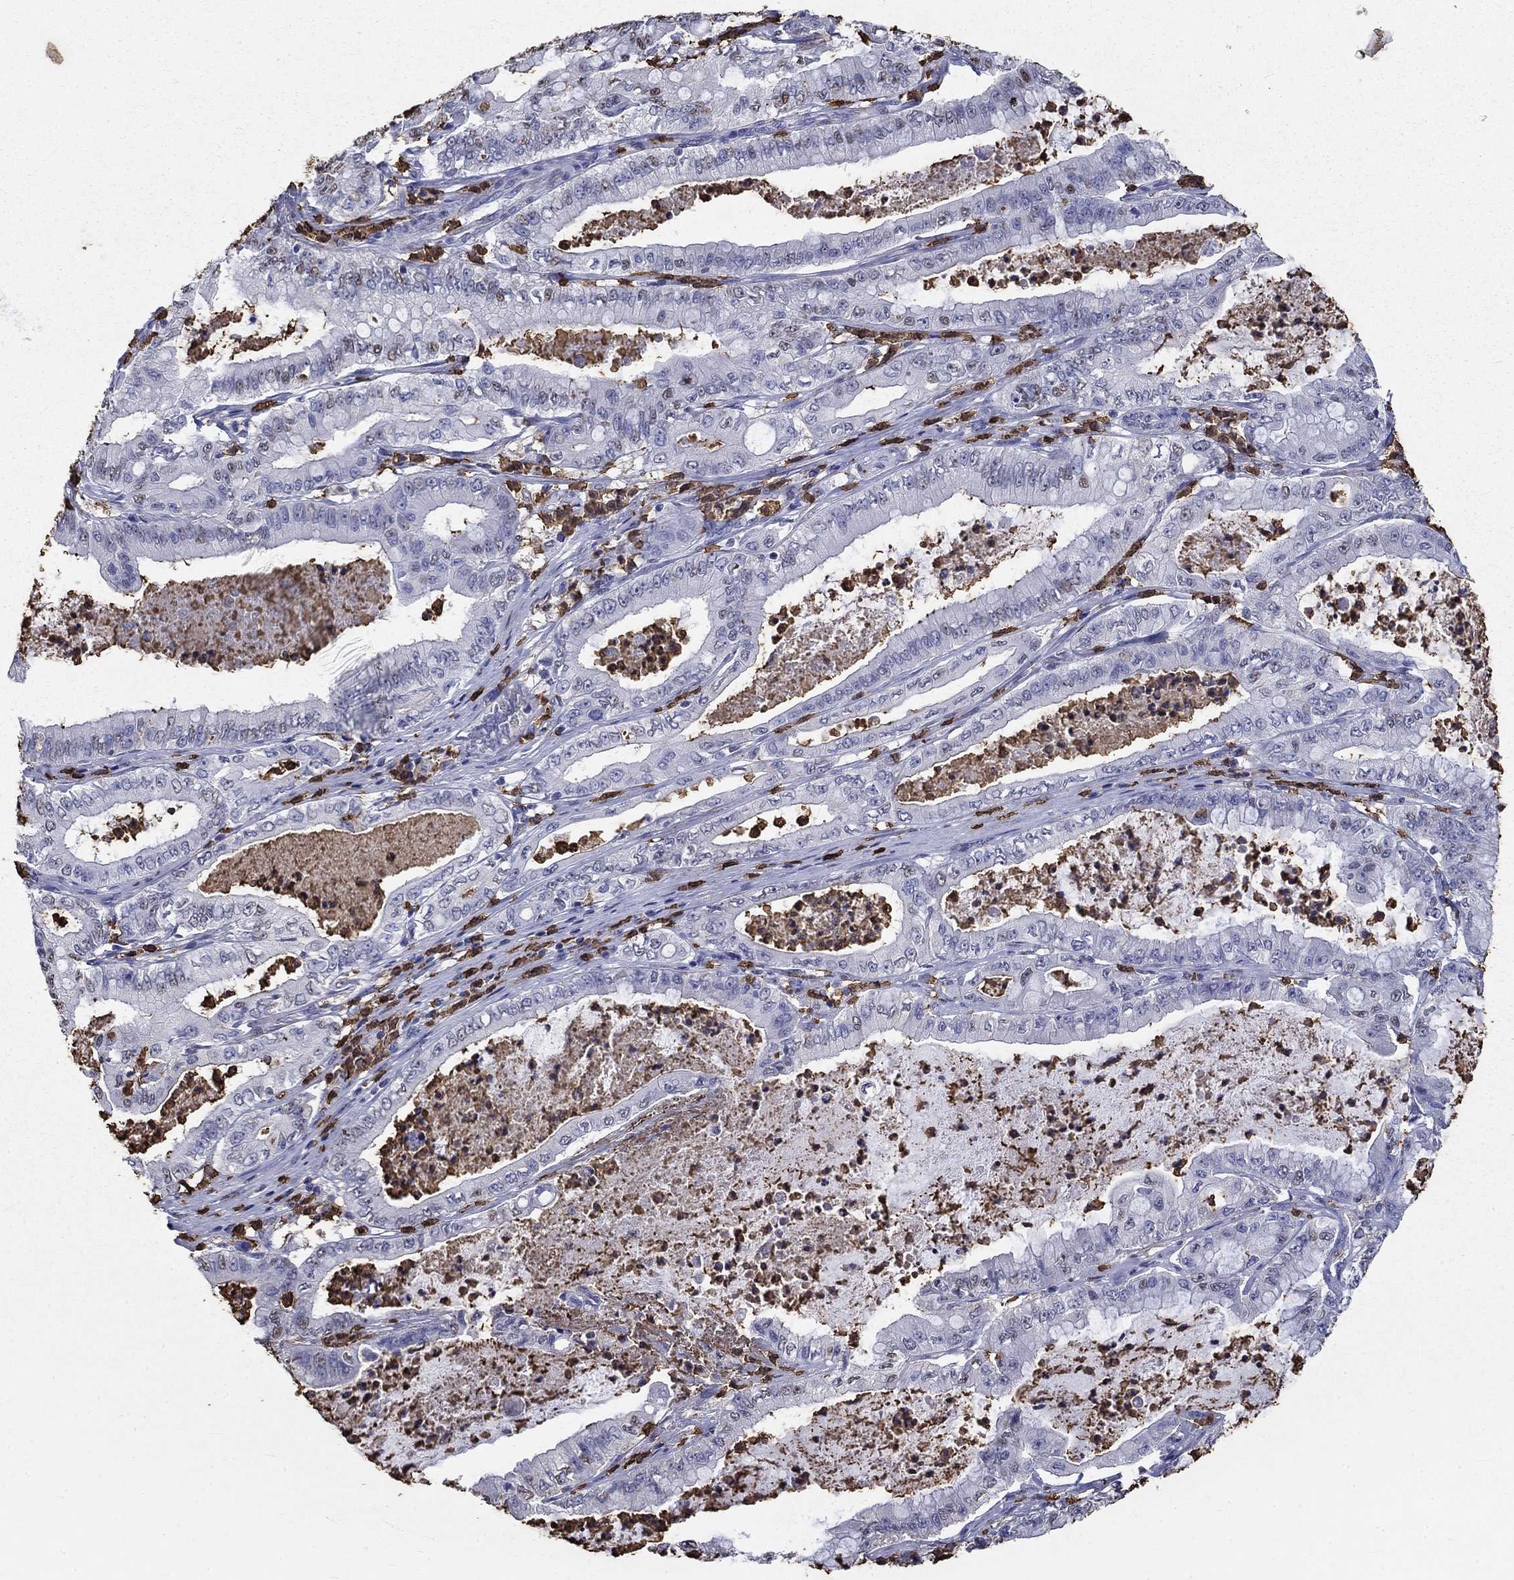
{"staining": {"intensity": "moderate", "quantity": "<25%", "location": "nuclear"}, "tissue": "pancreatic cancer", "cell_type": "Tumor cells", "image_type": "cancer", "snomed": [{"axis": "morphology", "description": "Adenocarcinoma, NOS"}, {"axis": "topography", "description": "Pancreas"}], "caption": "This histopathology image reveals immunohistochemistry (IHC) staining of human adenocarcinoma (pancreatic), with low moderate nuclear positivity in about <25% of tumor cells.", "gene": "IGSF8", "patient": {"sex": "male", "age": 71}}